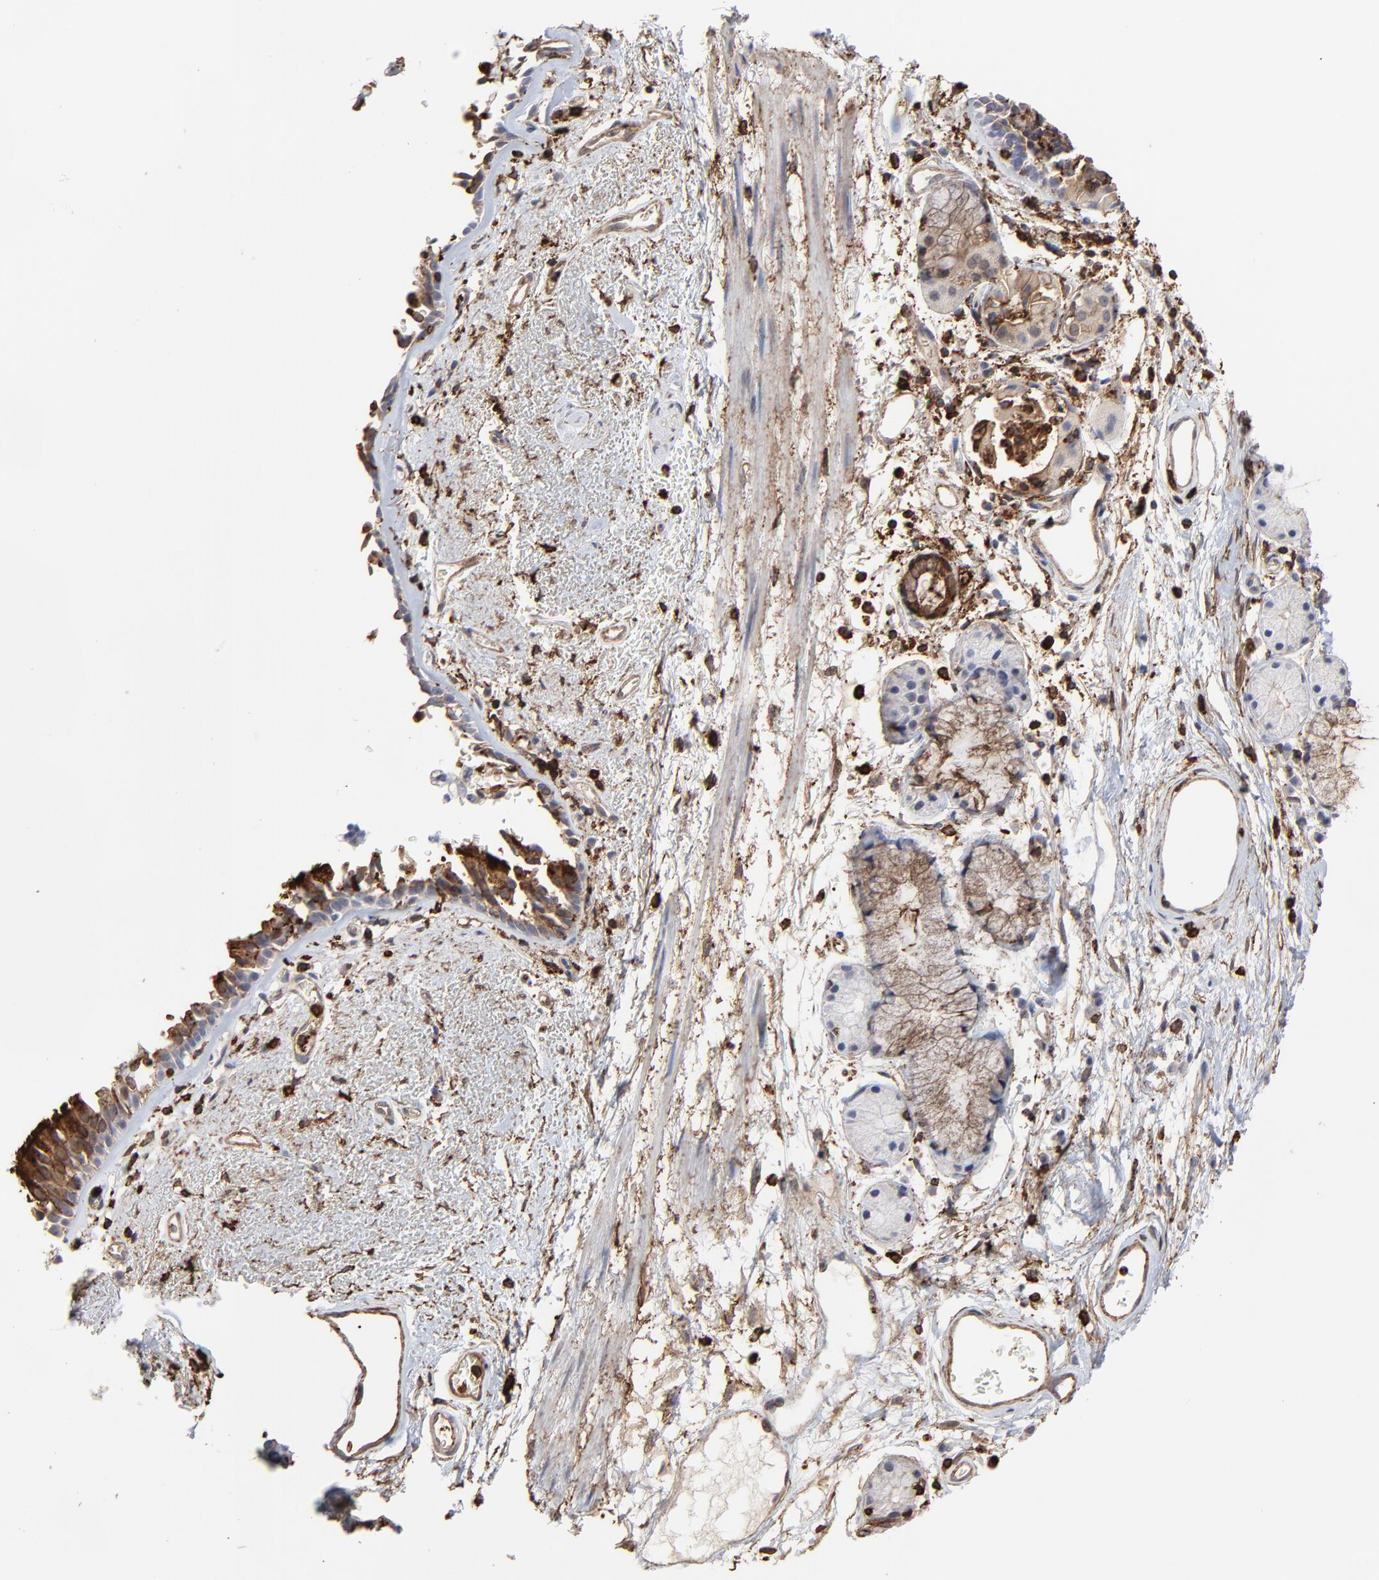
{"staining": {"intensity": "strong", "quantity": ">75%", "location": "cytoplasmic/membranous,nuclear"}, "tissue": "bronchus", "cell_type": "Respiratory epithelial cells", "image_type": "normal", "snomed": [{"axis": "morphology", "description": "Normal tissue, NOS"}, {"axis": "morphology", "description": "Adenocarcinoma, NOS"}, {"axis": "topography", "description": "Bronchus"}, {"axis": "topography", "description": "Lung"}], "caption": "Immunohistochemical staining of normal human bronchus reveals >75% levels of strong cytoplasmic/membranous,nuclear protein positivity in approximately >75% of respiratory epithelial cells. Nuclei are stained in blue.", "gene": "SLC6A14", "patient": {"sex": "male", "age": 71}}